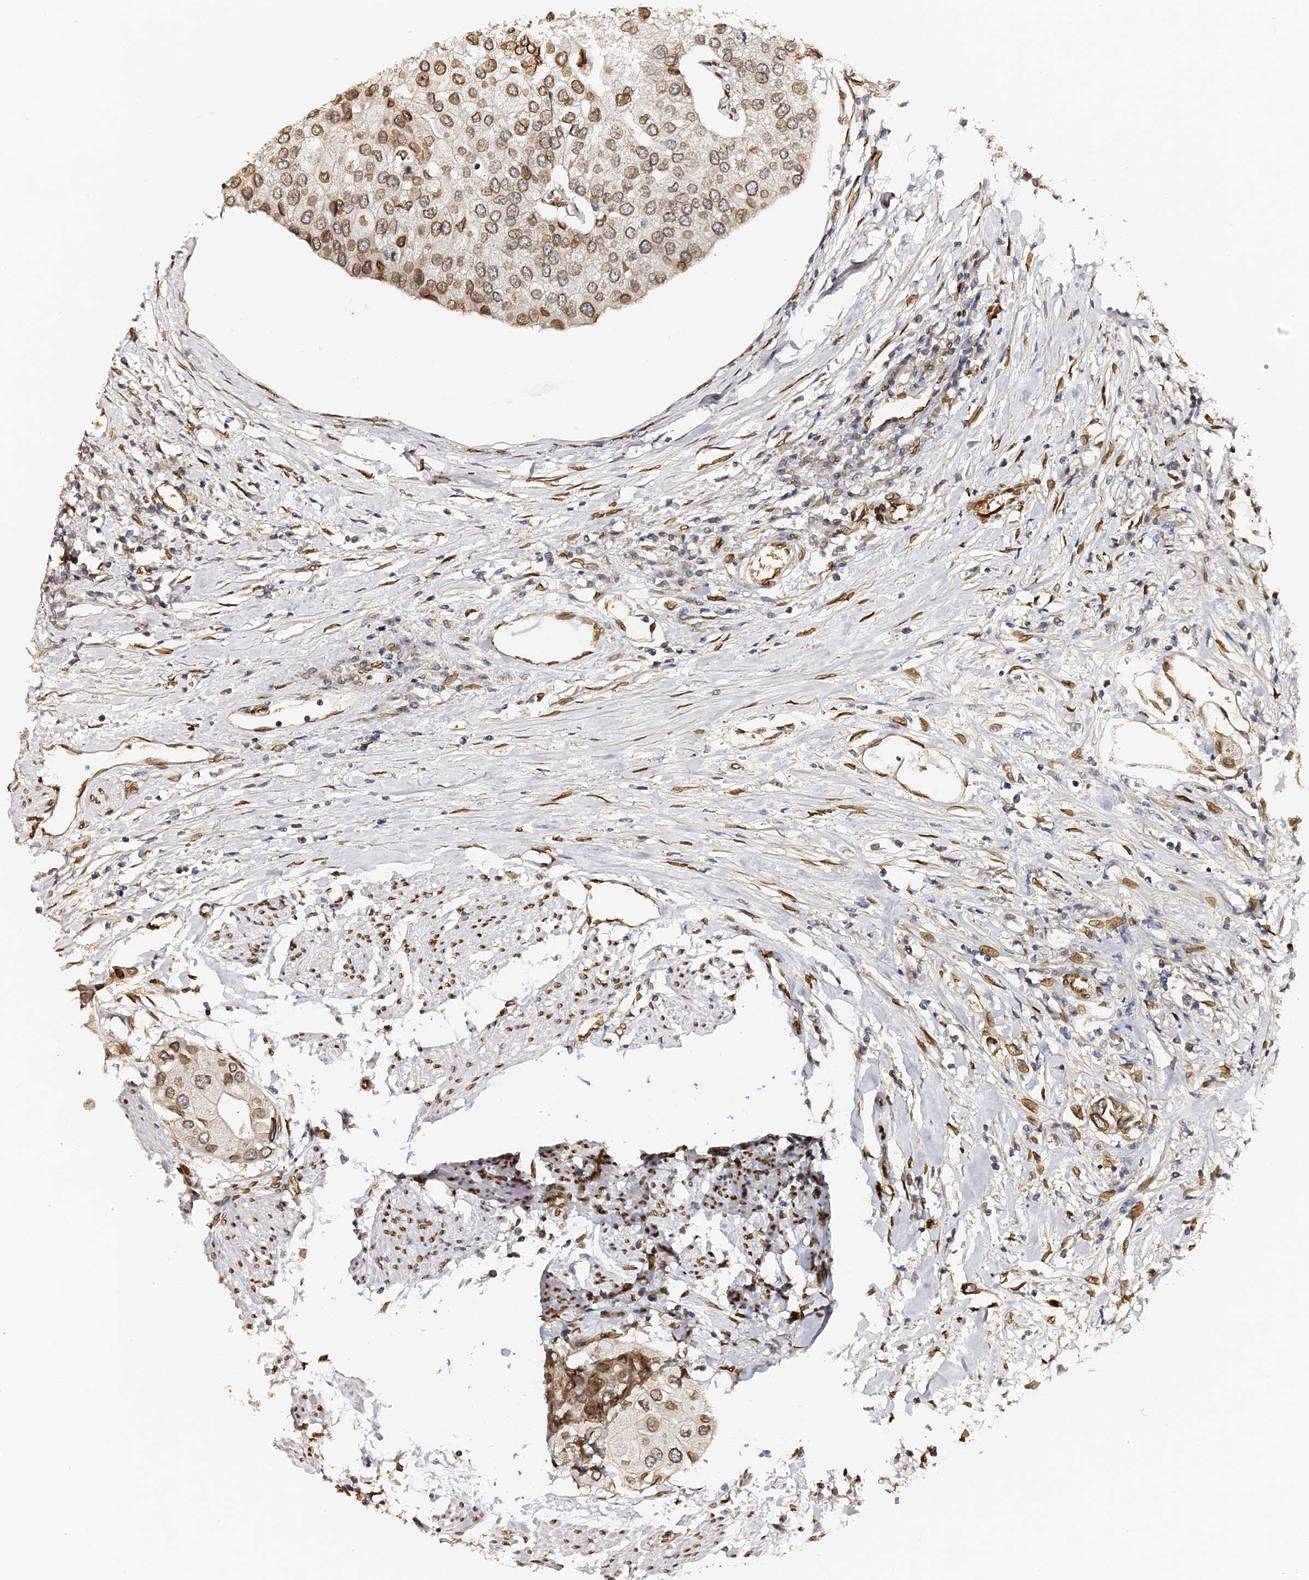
{"staining": {"intensity": "moderate", "quantity": ">75%", "location": "cytoplasmic/membranous,nuclear"}, "tissue": "urothelial cancer", "cell_type": "Tumor cells", "image_type": "cancer", "snomed": [{"axis": "morphology", "description": "Urothelial carcinoma, High grade"}, {"axis": "topography", "description": "Urinary bladder"}], "caption": "Immunohistochemical staining of human urothelial carcinoma (high-grade) demonstrates medium levels of moderate cytoplasmic/membranous and nuclear positivity in about >75% of tumor cells. Nuclei are stained in blue.", "gene": "ANAPC5", "patient": {"sex": "male", "age": 64}}